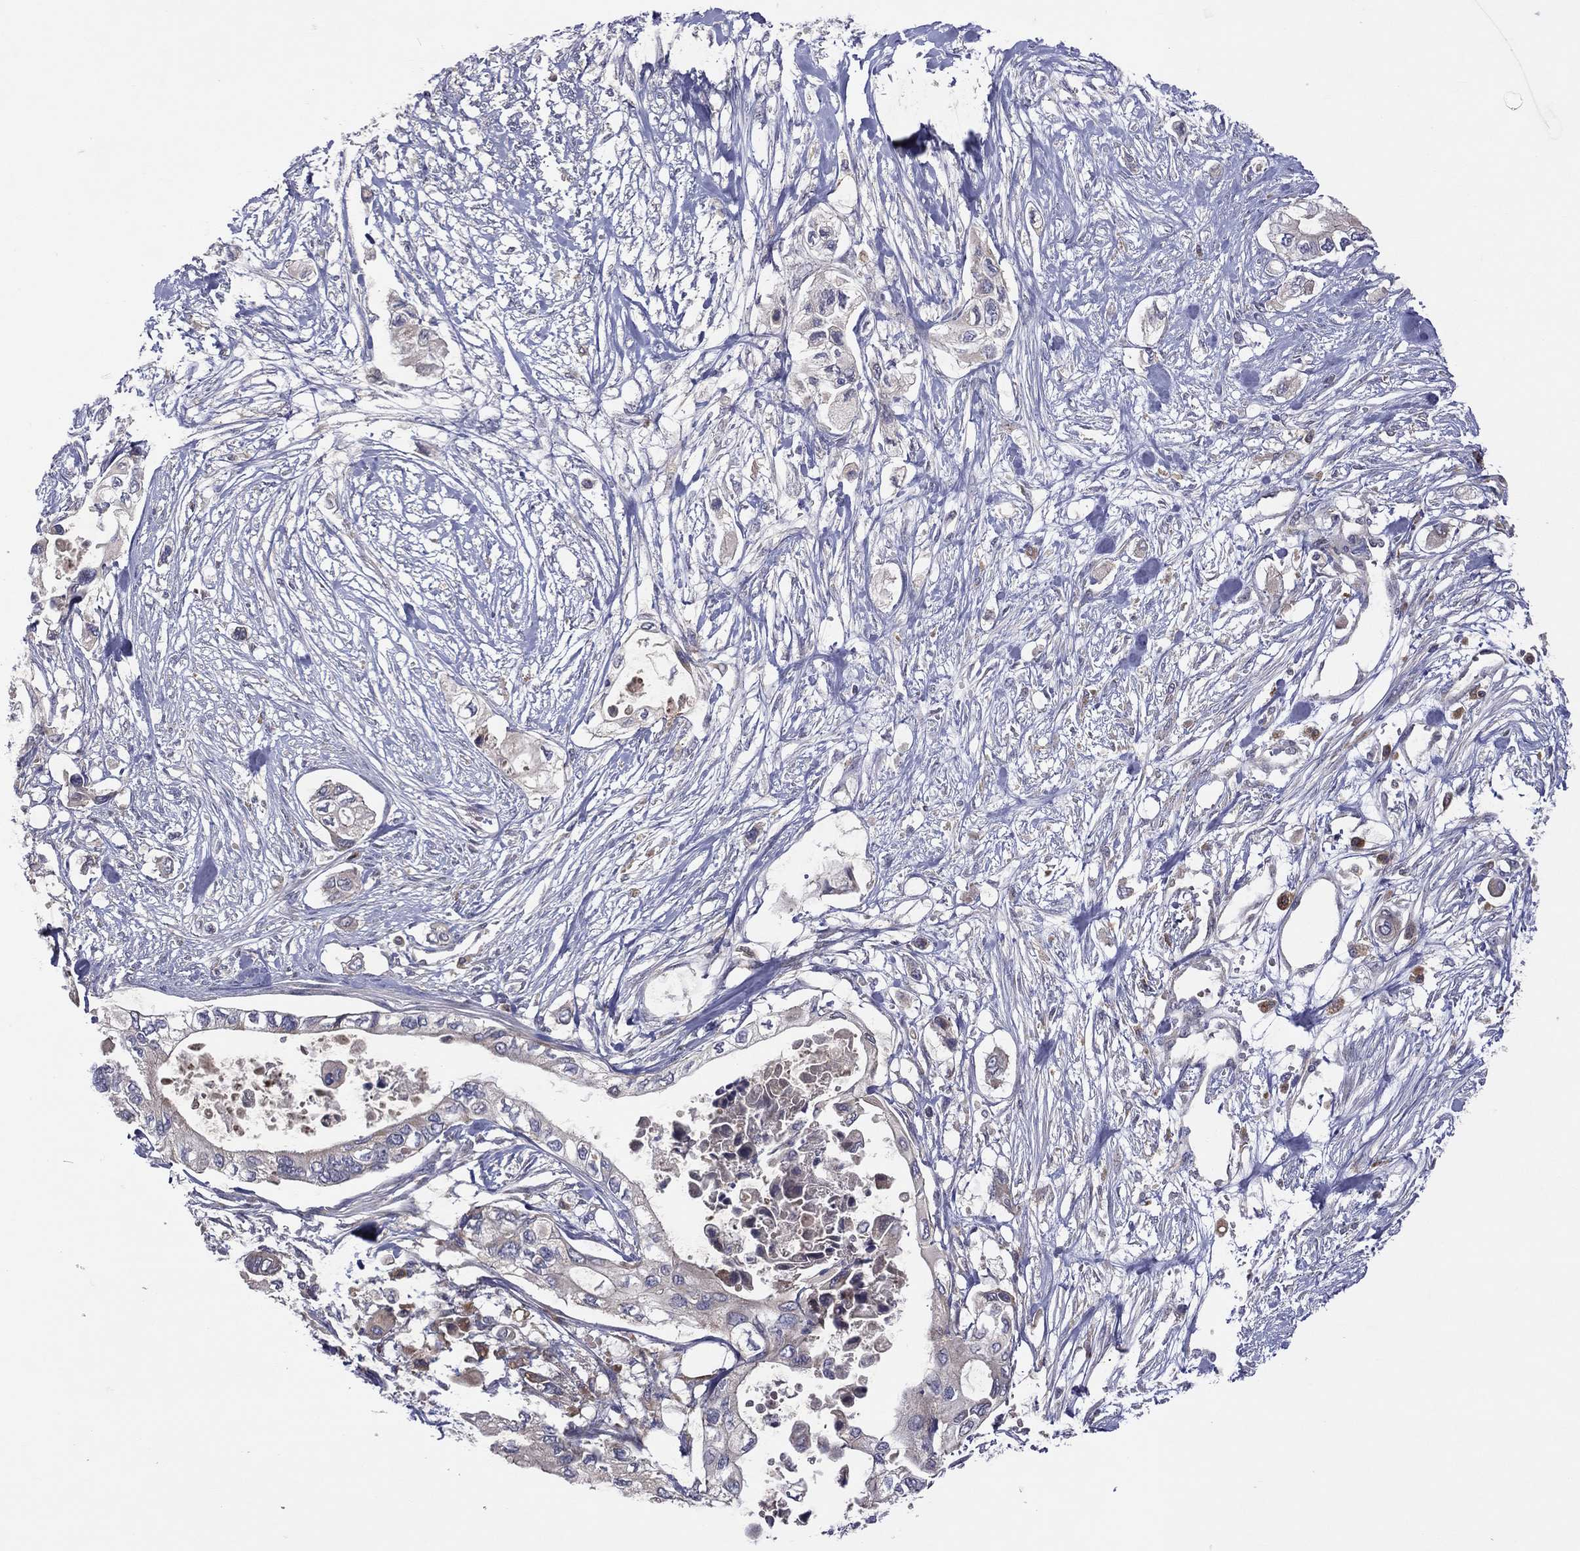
{"staining": {"intensity": "weak", "quantity": "<25%", "location": "cytoplasmic/membranous"}, "tissue": "pancreatic cancer", "cell_type": "Tumor cells", "image_type": "cancer", "snomed": [{"axis": "morphology", "description": "Adenocarcinoma, NOS"}, {"axis": "topography", "description": "Pancreas"}], "caption": "Tumor cells show no significant protein positivity in pancreatic adenocarcinoma. The staining was performed using DAB to visualize the protein expression in brown, while the nuclei were stained in blue with hematoxylin (Magnification: 20x).", "gene": "STARD3", "patient": {"sex": "female", "age": 63}}